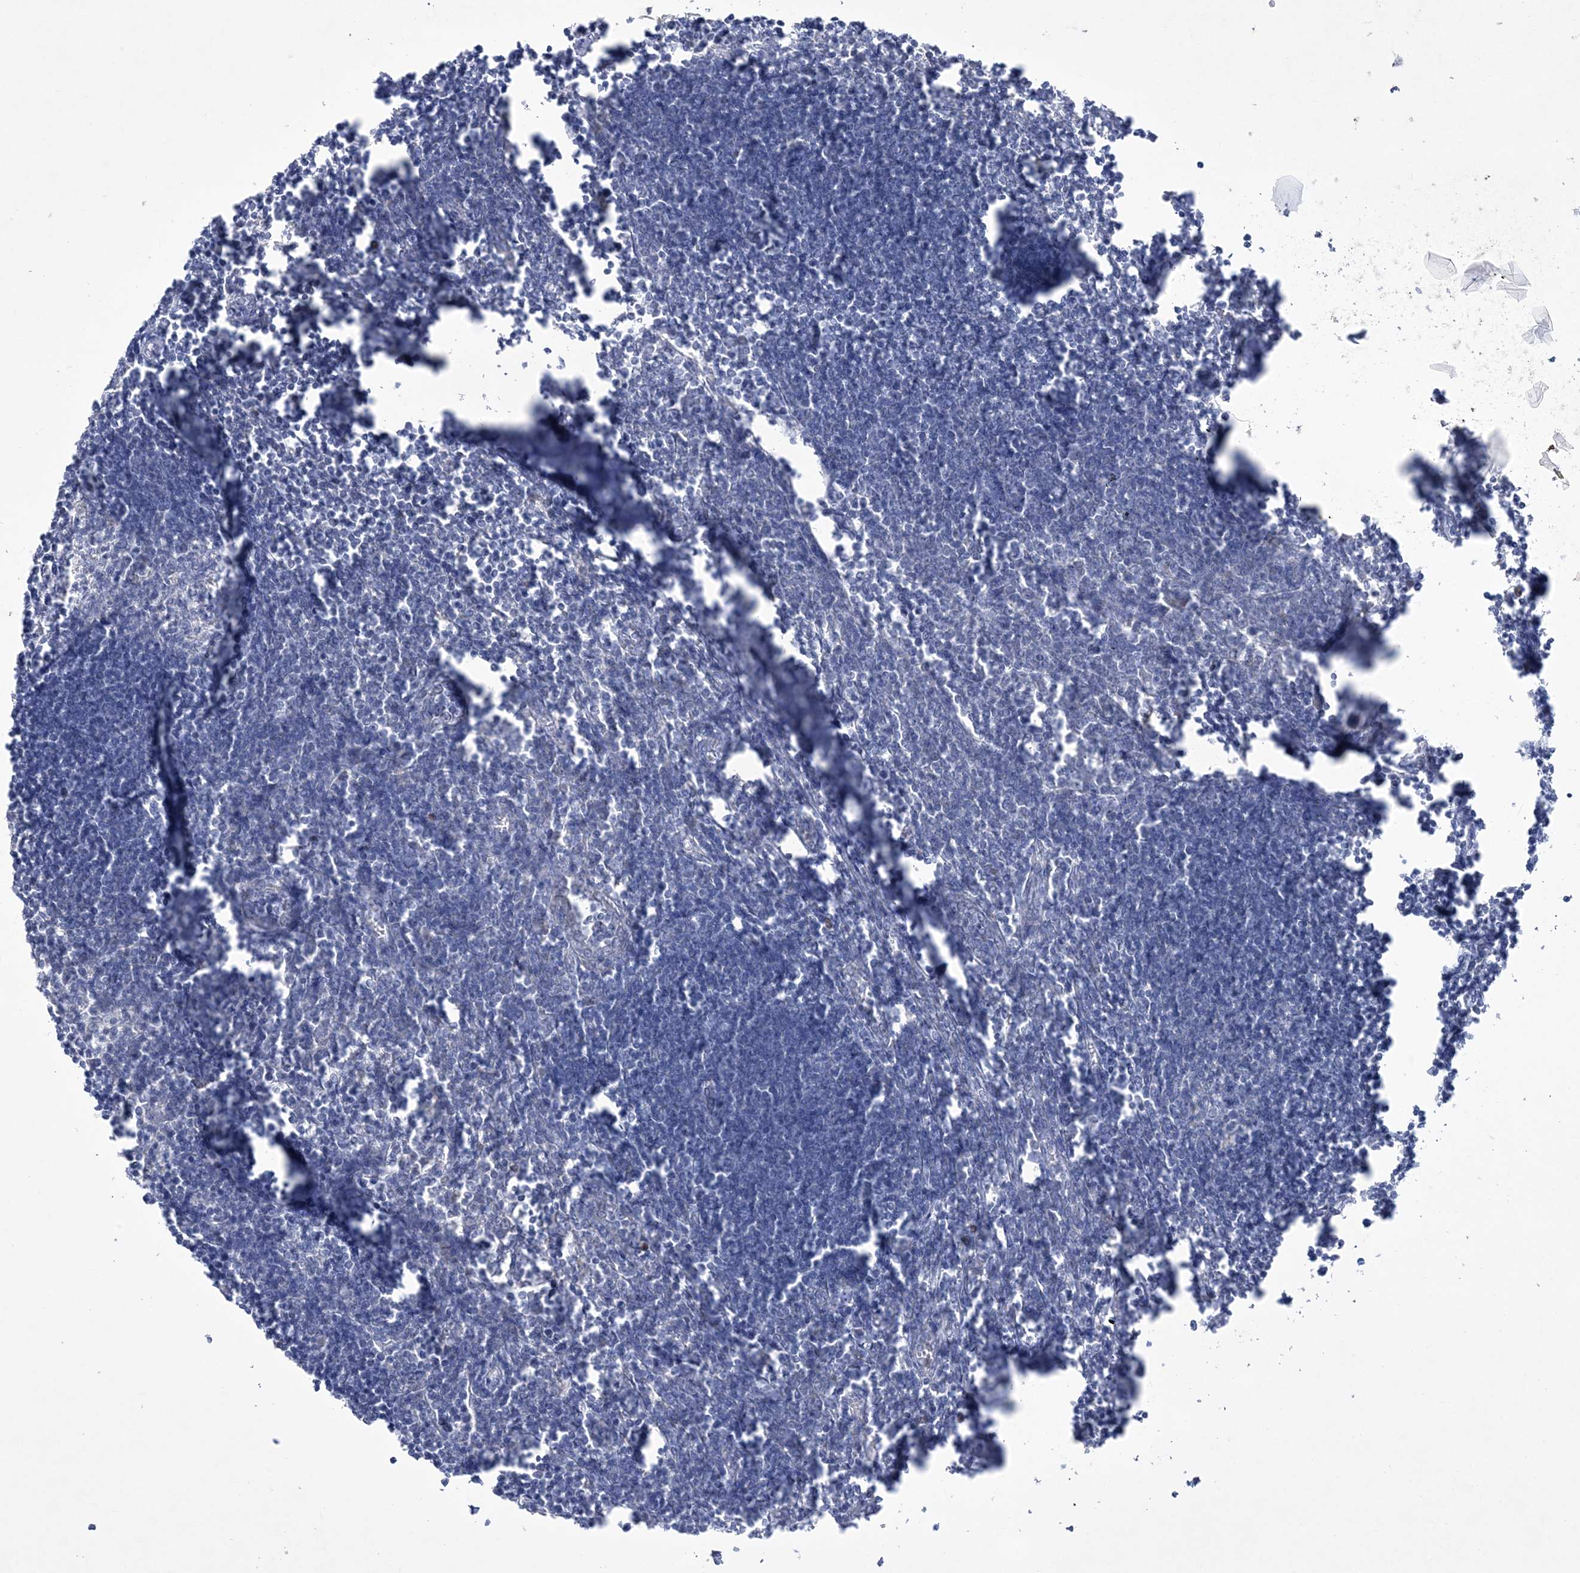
{"staining": {"intensity": "negative", "quantity": "none", "location": "none"}, "tissue": "lymph node", "cell_type": "Germinal center cells", "image_type": "normal", "snomed": [{"axis": "morphology", "description": "Normal tissue, NOS"}, {"axis": "morphology", "description": "Malignant melanoma, Metastatic site"}, {"axis": "topography", "description": "Lymph node"}], "caption": "The immunohistochemistry (IHC) micrograph has no significant expression in germinal center cells of lymph node. Brightfield microscopy of IHC stained with DAB (brown) and hematoxylin (blue), captured at high magnification.", "gene": "WDR27", "patient": {"sex": "male", "age": 41}}